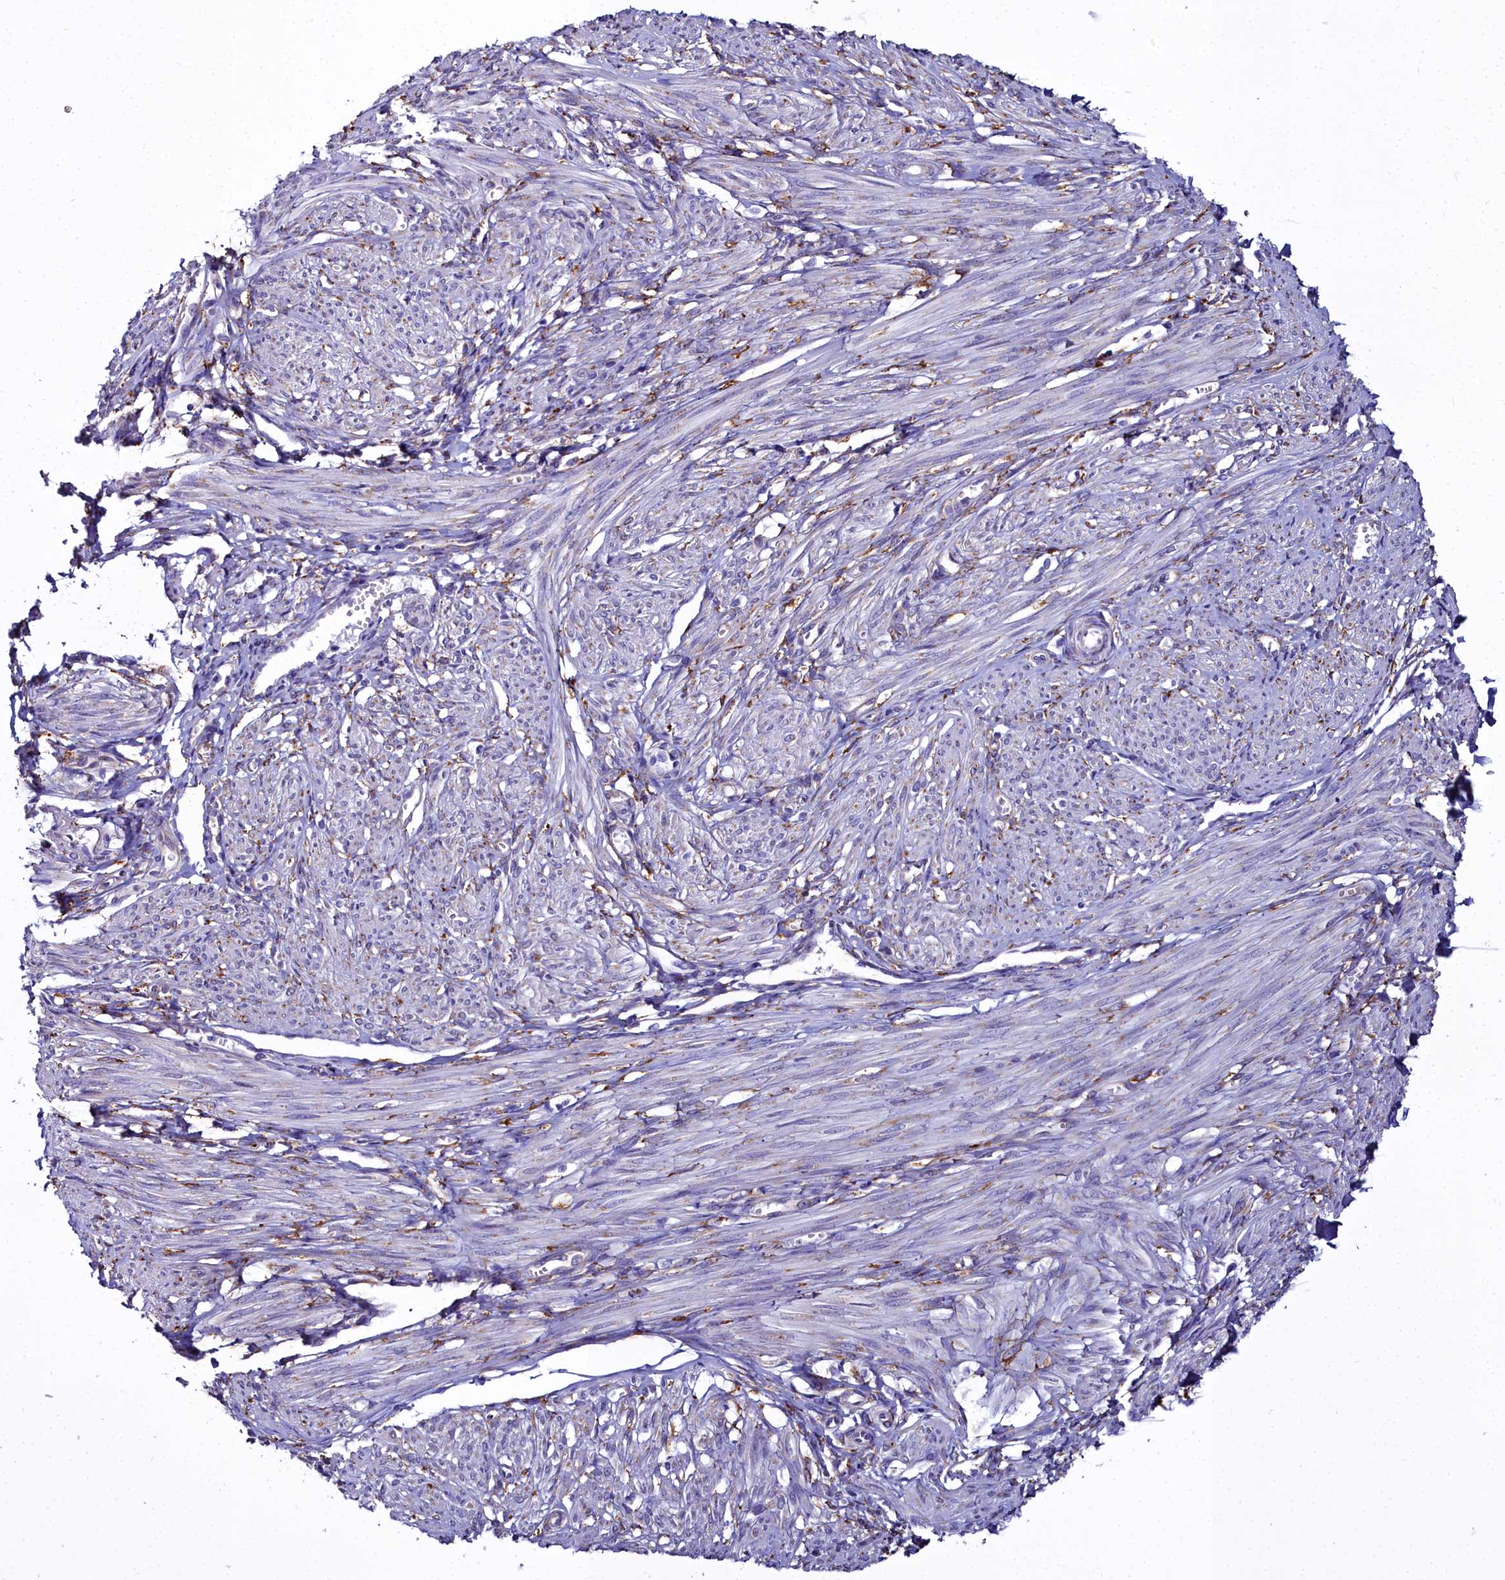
{"staining": {"intensity": "negative", "quantity": "none", "location": "none"}, "tissue": "smooth muscle", "cell_type": "Smooth muscle cells", "image_type": "normal", "snomed": [{"axis": "morphology", "description": "Normal tissue, NOS"}, {"axis": "topography", "description": "Smooth muscle"}], "caption": "Smooth muscle stained for a protein using IHC reveals no staining smooth muscle cells.", "gene": "TXNDC5", "patient": {"sex": "female", "age": 39}}